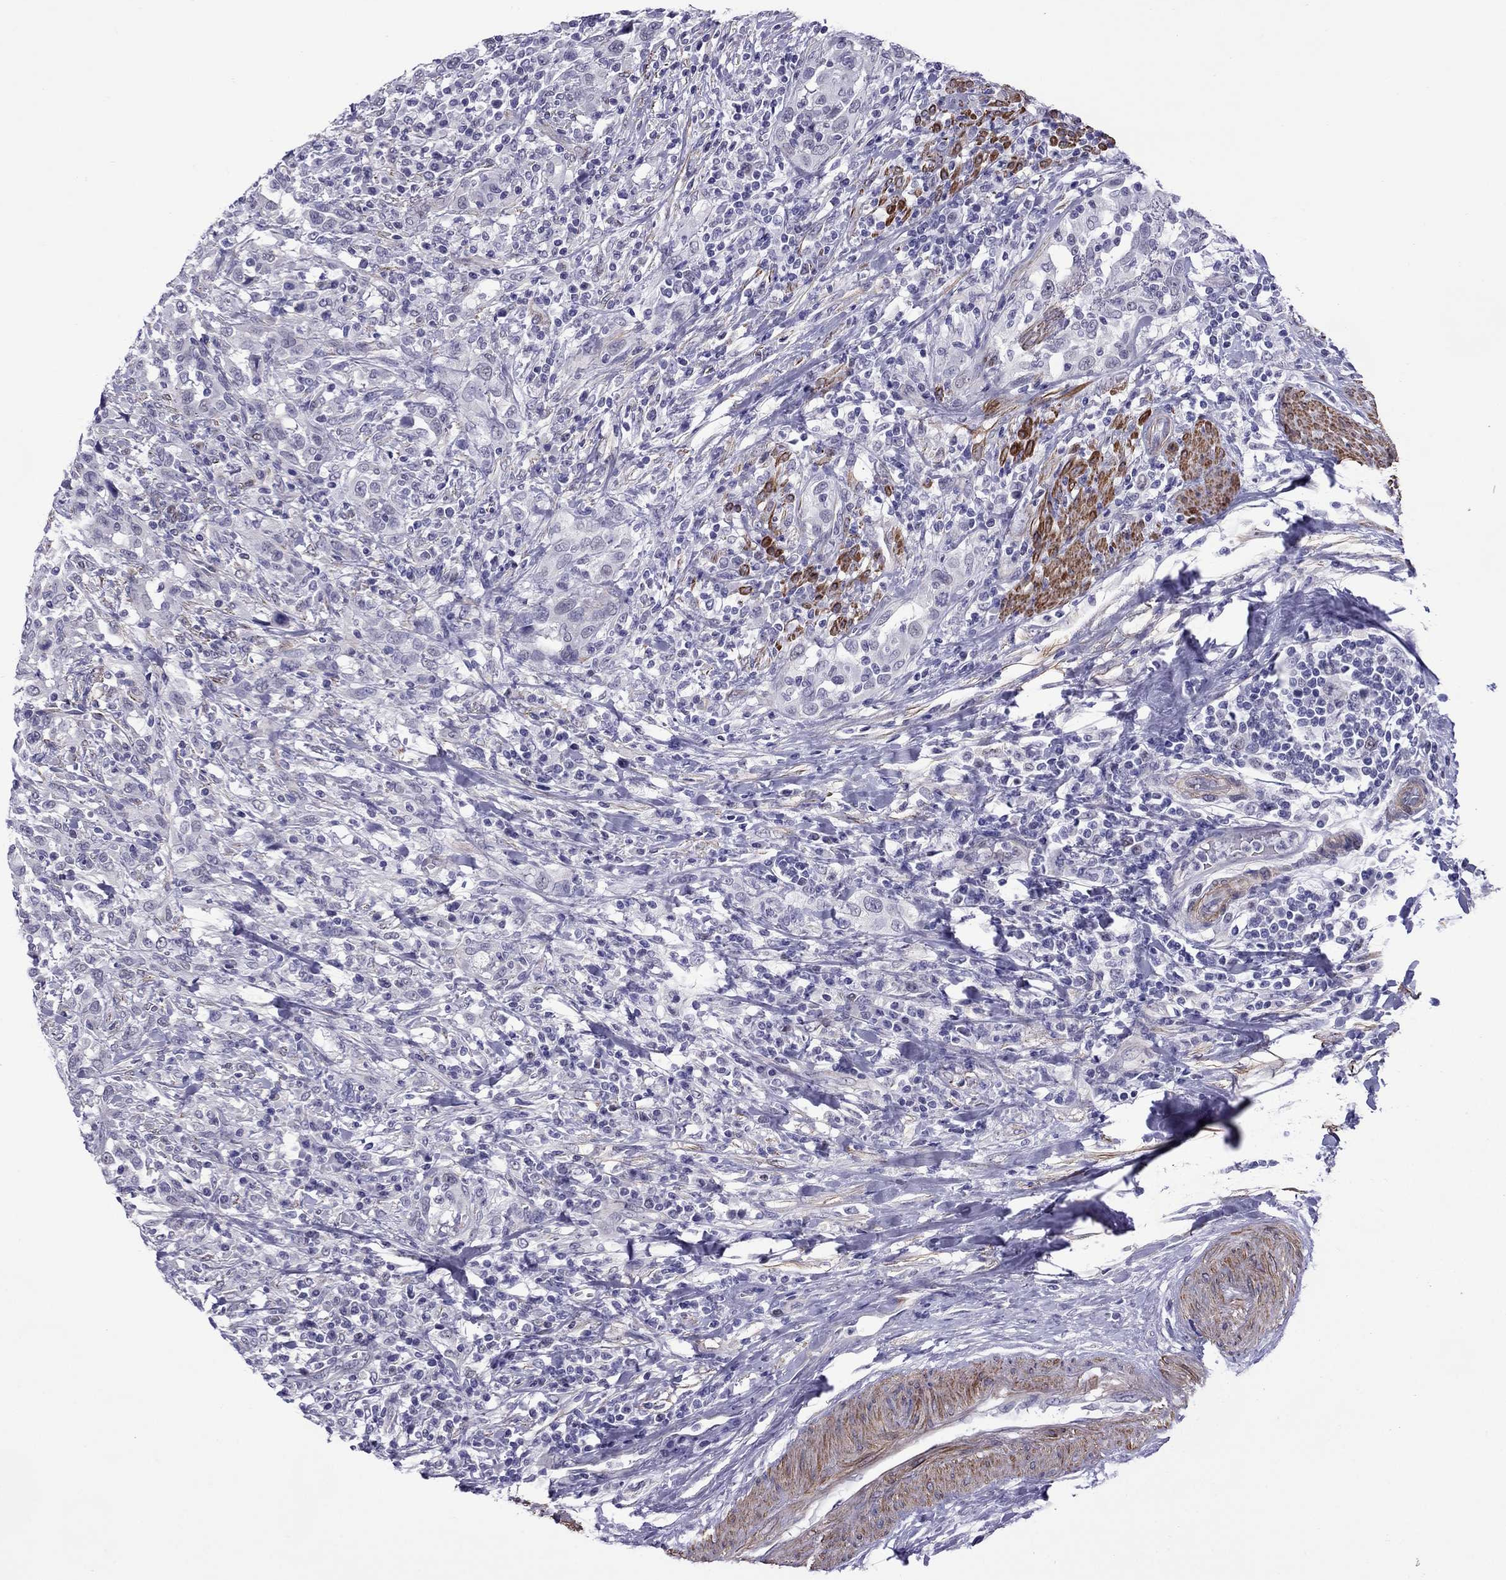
{"staining": {"intensity": "negative", "quantity": "none", "location": "none"}, "tissue": "urothelial cancer", "cell_type": "Tumor cells", "image_type": "cancer", "snomed": [{"axis": "morphology", "description": "Urothelial carcinoma, NOS"}, {"axis": "morphology", "description": "Urothelial carcinoma, High grade"}, {"axis": "topography", "description": "Urinary bladder"}], "caption": "This is an immunohistochemistry histopathology image of urothelial carcinoma (high-grade). There is no positivity in tumor cells.", "gene": "CHRNA5", "patient": {"sex": "female", "age": 64}}